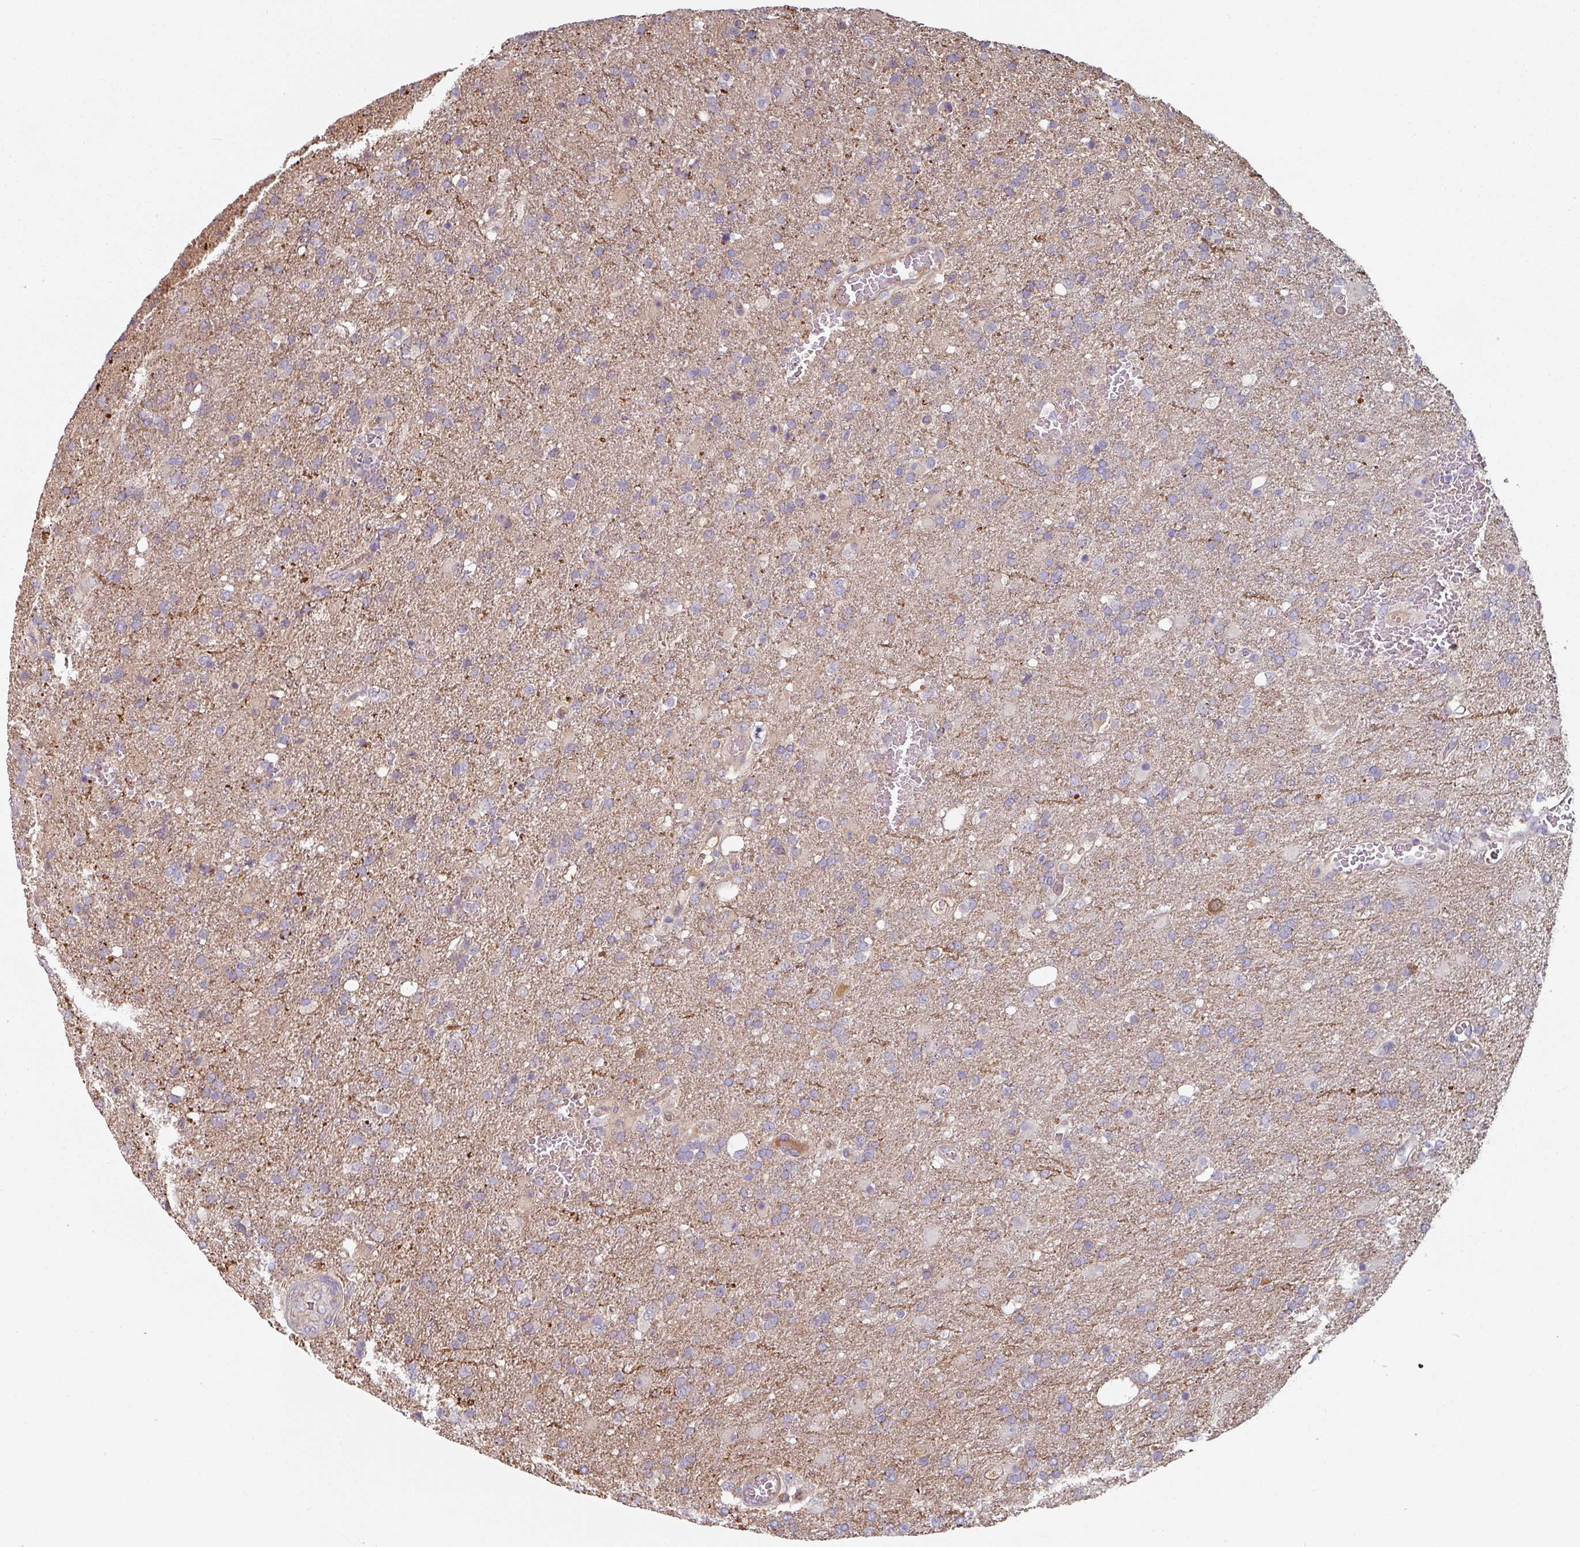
{"staining": {"intensity": "negative", "quantity": "none", "location": "none"}, "tissue": "glioma", "cell_type": "Tumor cells", "image_type": "cancer", "snomed": [{"axis": "morphology", "description": "Glioma, malignant, High grade"}, {"axis": "topography", "description": "Brain"}], "caption": "A photomicrograph of human malignant glioma (high-grade) is negative for staining in tumor cells. (DAB (3,3'-diaminobenzidine) immunohistochemistry, high magnification).", "gene": "CEP78", "patient": {"sex": "female", "age": 74}}